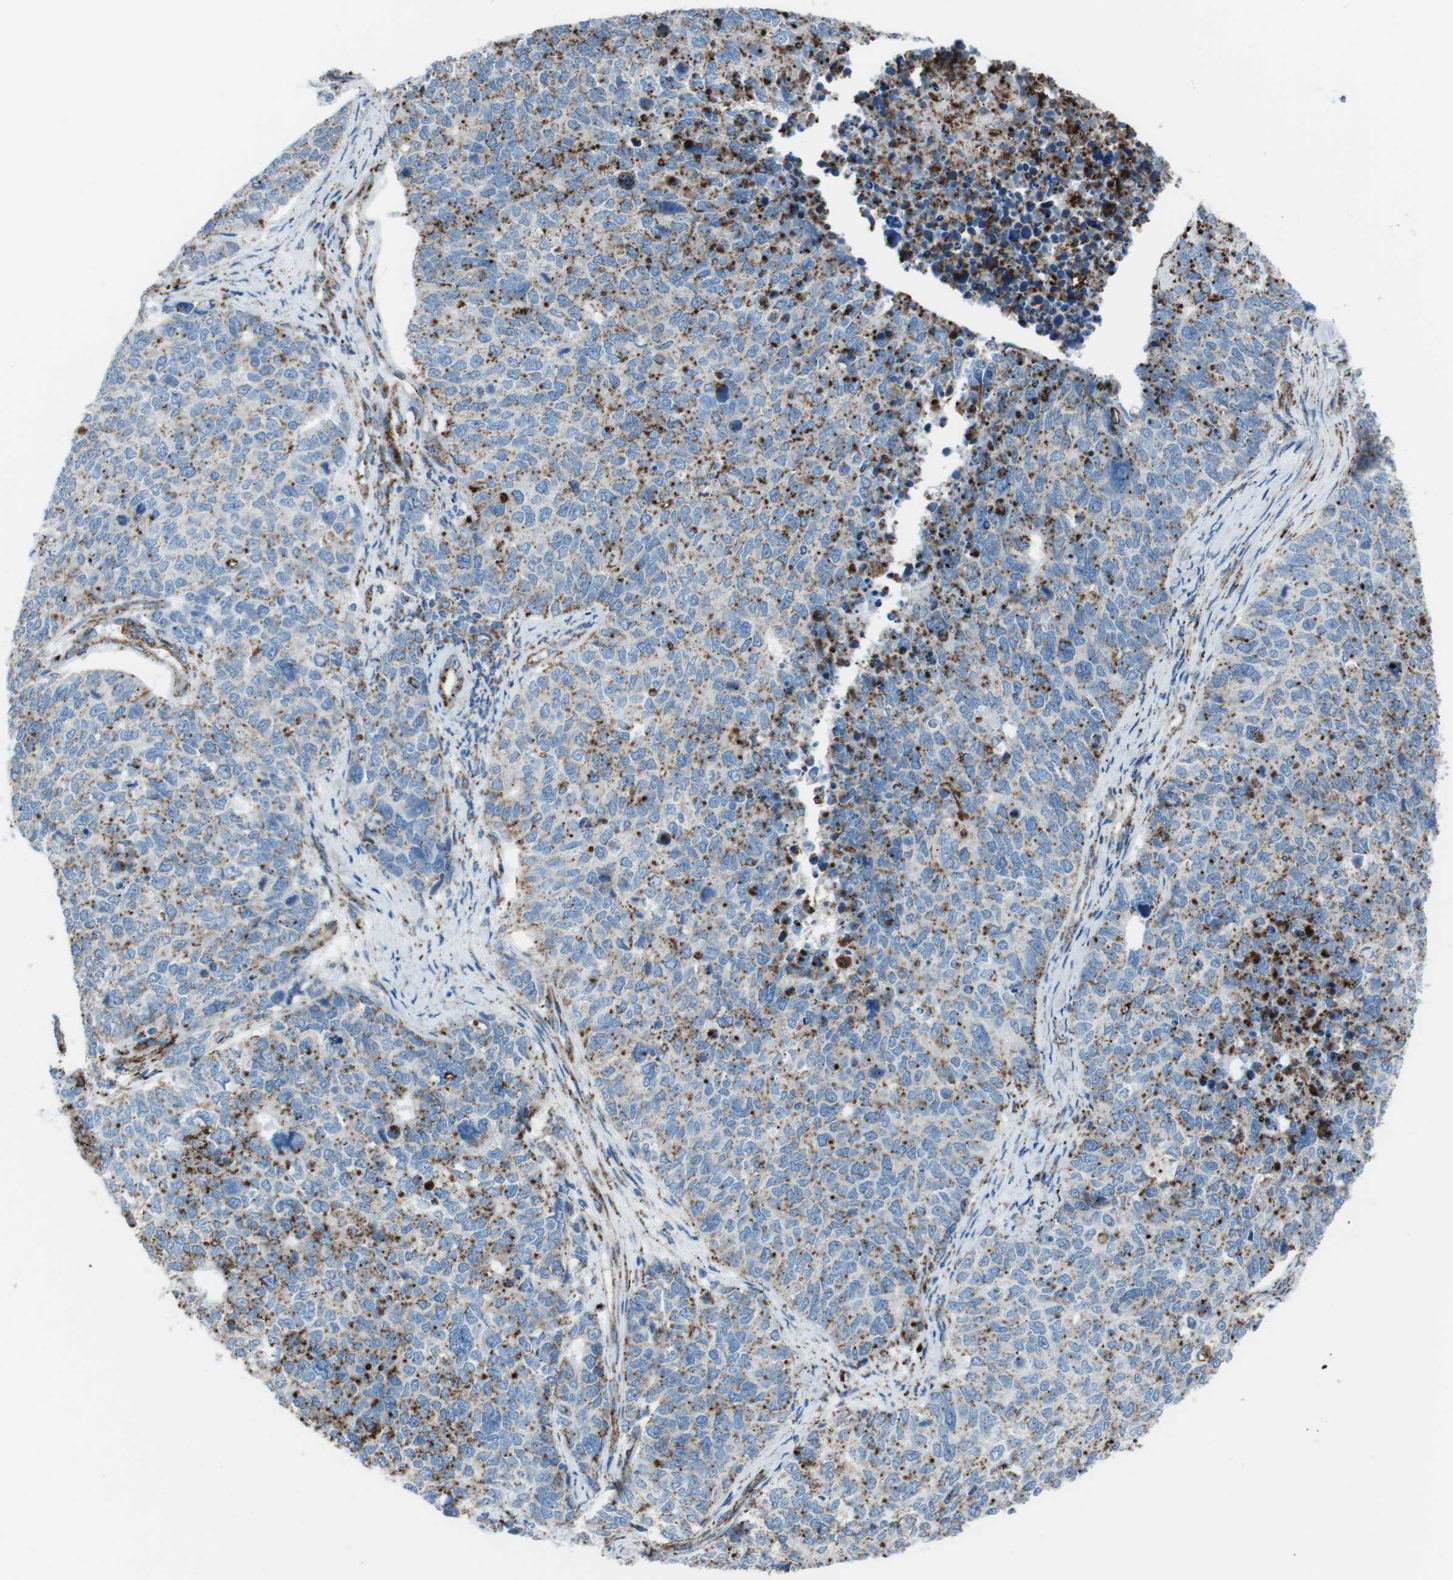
{"staining": {"intensity": "strong", "quantity": "<25%", "location": "cytoplasmic/membranous"}, "tissue": "cervical cancer", "cell_type": "Tumor cells", "image_type": "cancer", "snomed": [{"axis": "morphology", "description": "Squamous cell carcinoma, NOS"}, {"axis": "topography", "description": "Cervix"}], "caption": "Immunohistochemical staining of human squamous cell carcinoma (cervical) demonstrates medium levels of strong cytoplasmic/membranous staining in about <25% of tumor cells.", "gene": "SCARB2", "patient": {"sex": "female", "age": 63}}